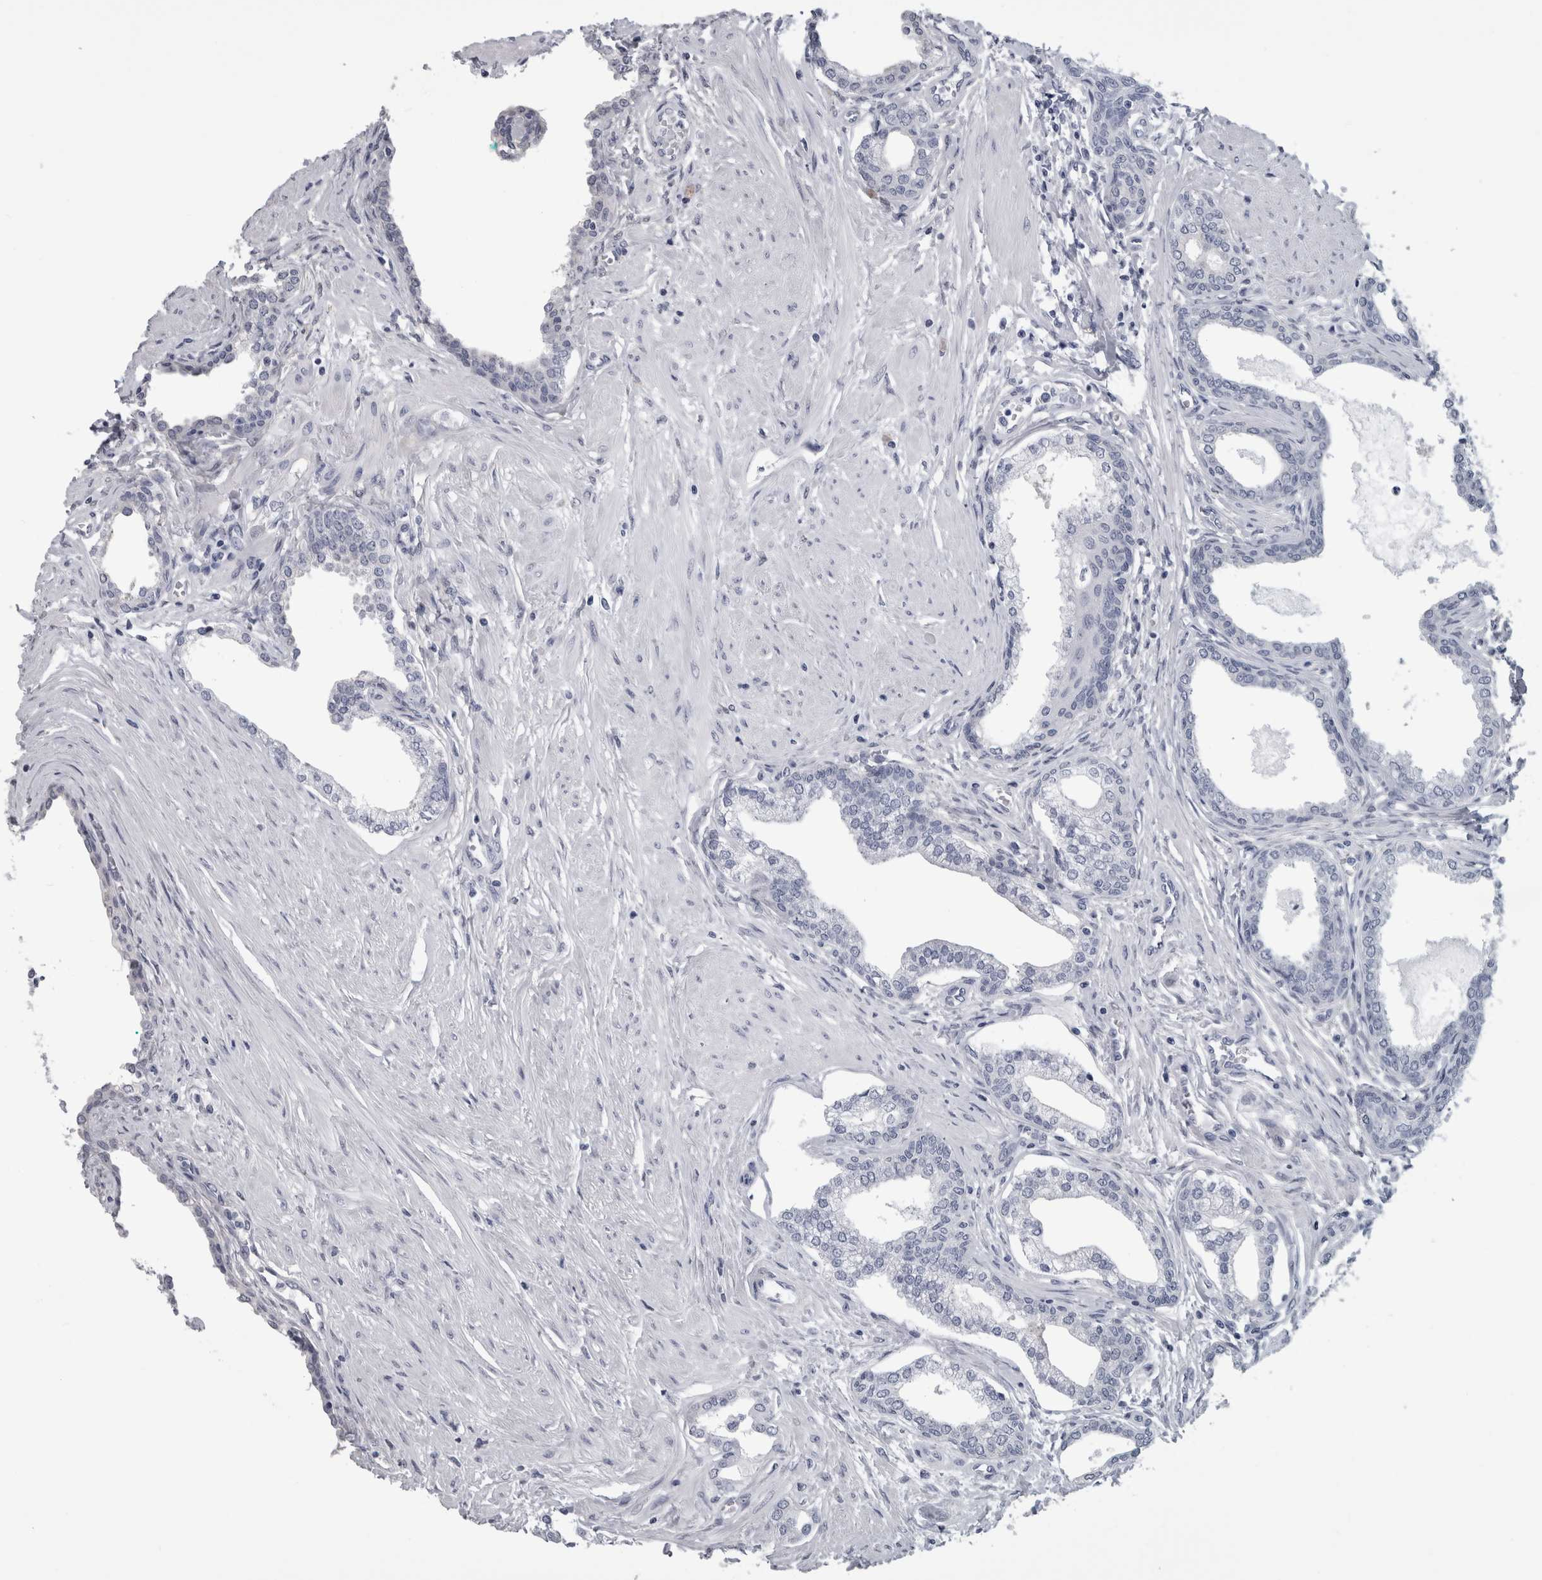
{"staining": {"intensity": "negative", "quantity": "none", "location": "none"}, "tissue": "prostate cancer", "cell_type": "Tumor cells", "image_type": "cancer", "snomed": [{"axis": "morphology", "description": "Adenocarcinoma, High grade"}, {"axis": "topography", "description": "Prostate"}], "caption": "The histopathology image exhibits no staining of tumor cells in adenocarcinoma (high-grade) (prostate).", "gene": "AFMID", "patient": {"sex": "male", "age": 52}}